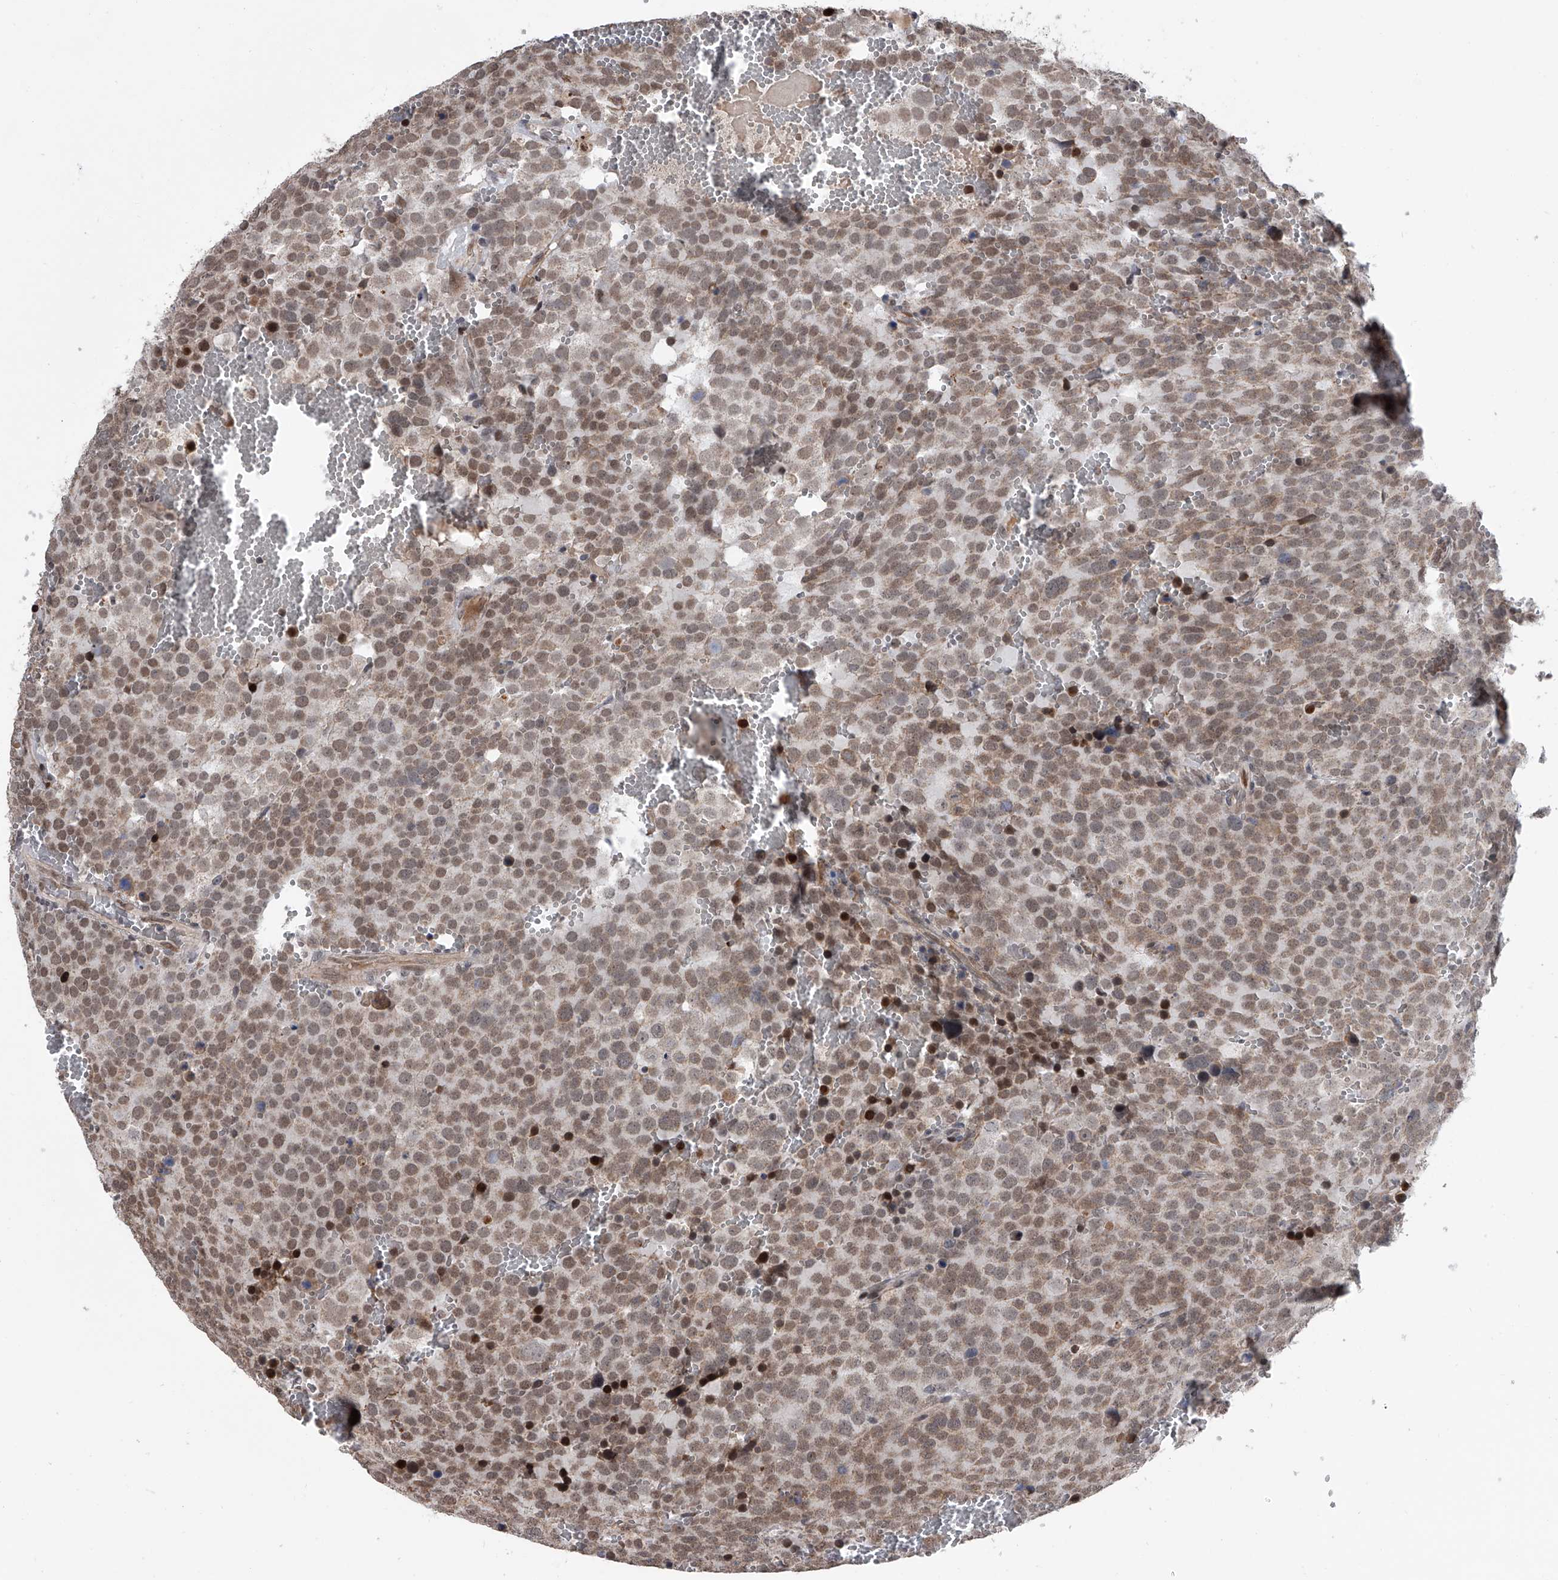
{"staining": {"intensity": "weak", "quantity": ">75%", "location": "nuclear"}, "tissue": "testis cancer", "cell_type": "Tumor cells", "image_type": "cancer", "snomed": [{"axis": "morphology", "description": "Seminoma, NOS"}, {"axis": "topography", "description": "Testis"}], "caption": "High-magnification brightfield microscopy of testis cancer (seminoma) stained with DAB (brown) and counterstained with hematoxylin (blue). tumor cells exhibit weak nuclear positivity is appreciated in about>75% of cells. (Brightfield microscopy of DAB IHC at high magnification).", "gene": "ZNF426", "patient": {"sex": "male", "age": 71}}